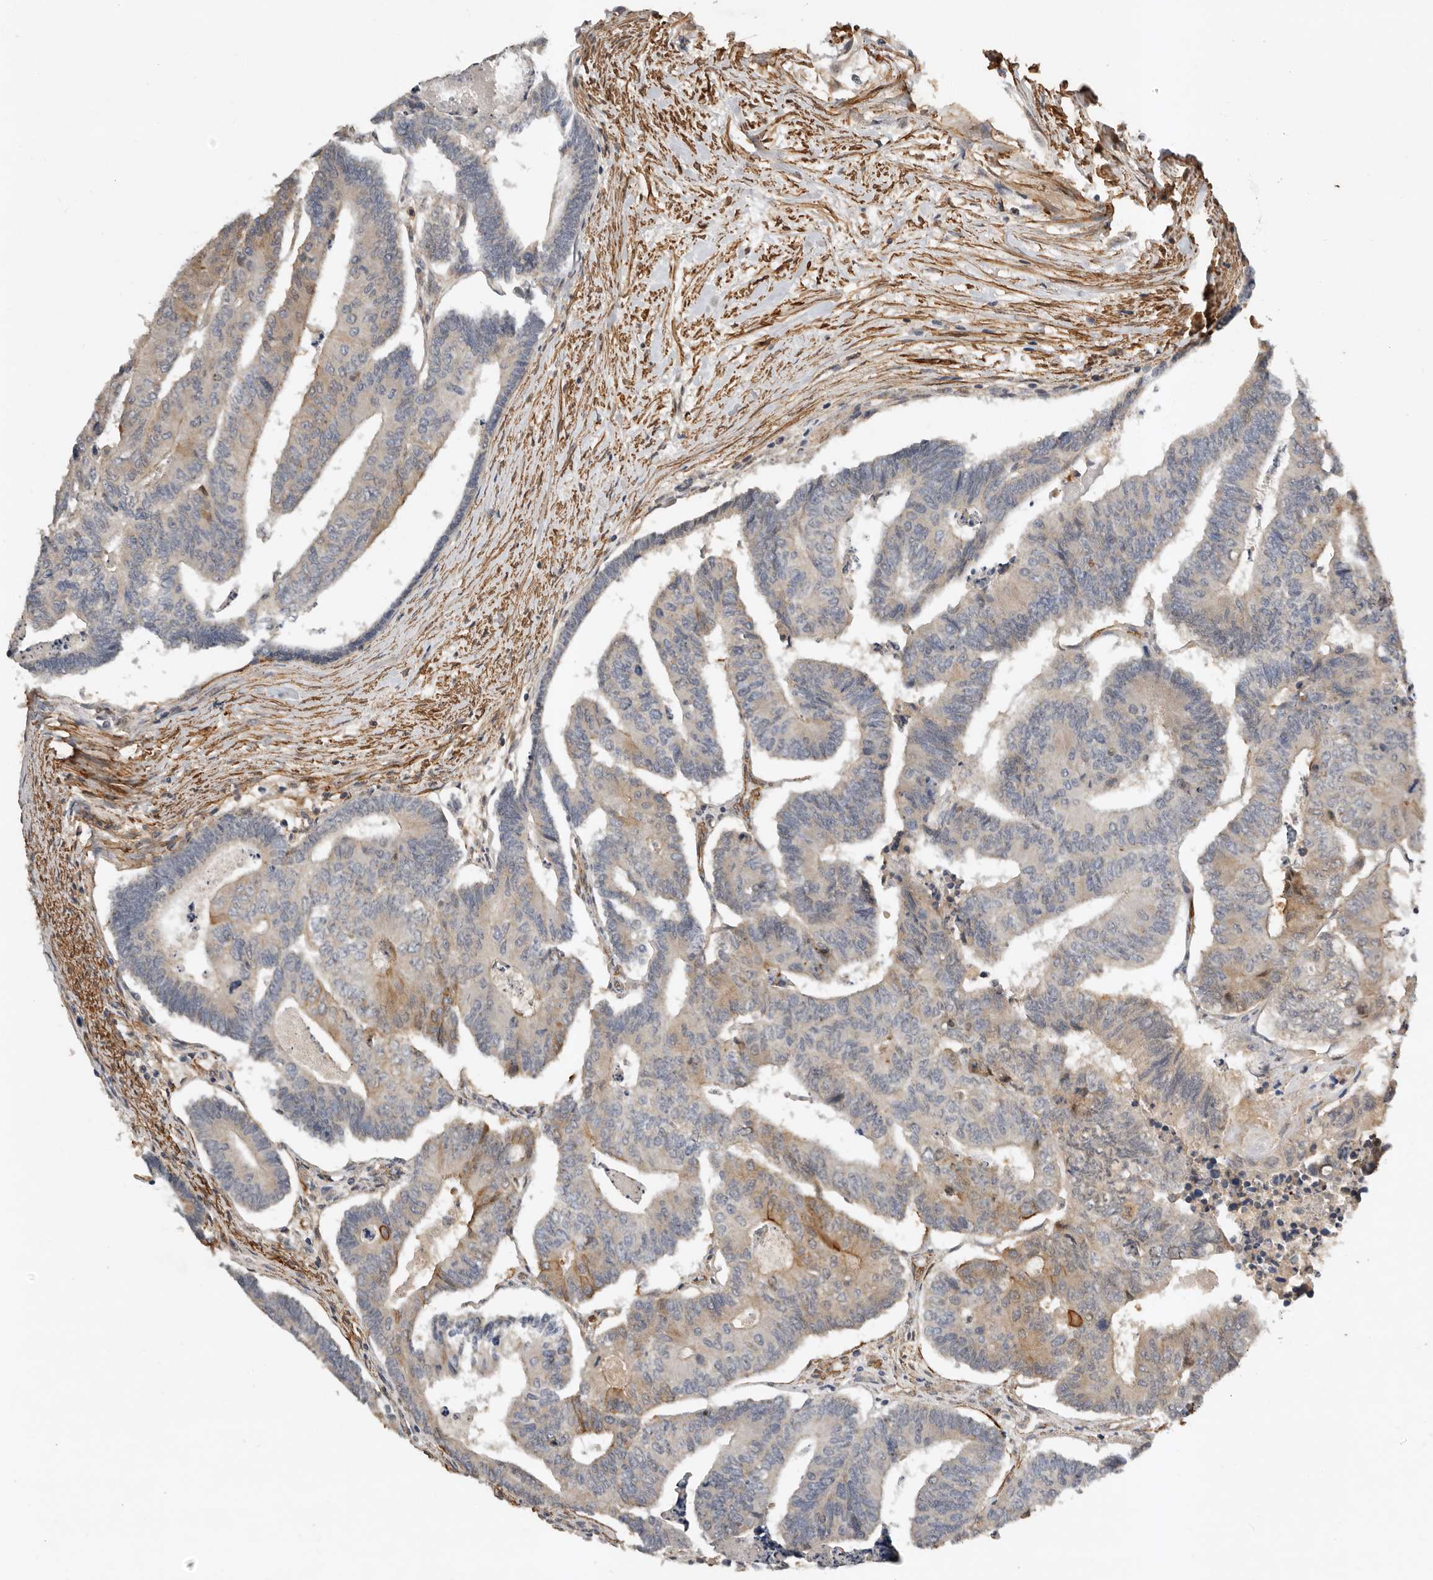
{"staining": {"intensity": "moderate", "quantity": "<25%", "location": "cytoplasmic/membranous"}, "tissue": "colorectal cancer", "cell_type": "Tumor cells", "image_type": "cancer", "snomed": [{"axis": "morphology", "description": "Adenocarcinoma, NOS"}, {"axis": "topography", "description": "Colon"}], "caption": "Protein expression analysis of adenocarcinoma (colorectal) reveals moderate cytoplasmic/membranous positivity in about <25% of tumor cells.", "gene": "RNF157", "patient": {"sex": "female", "age": 67}}